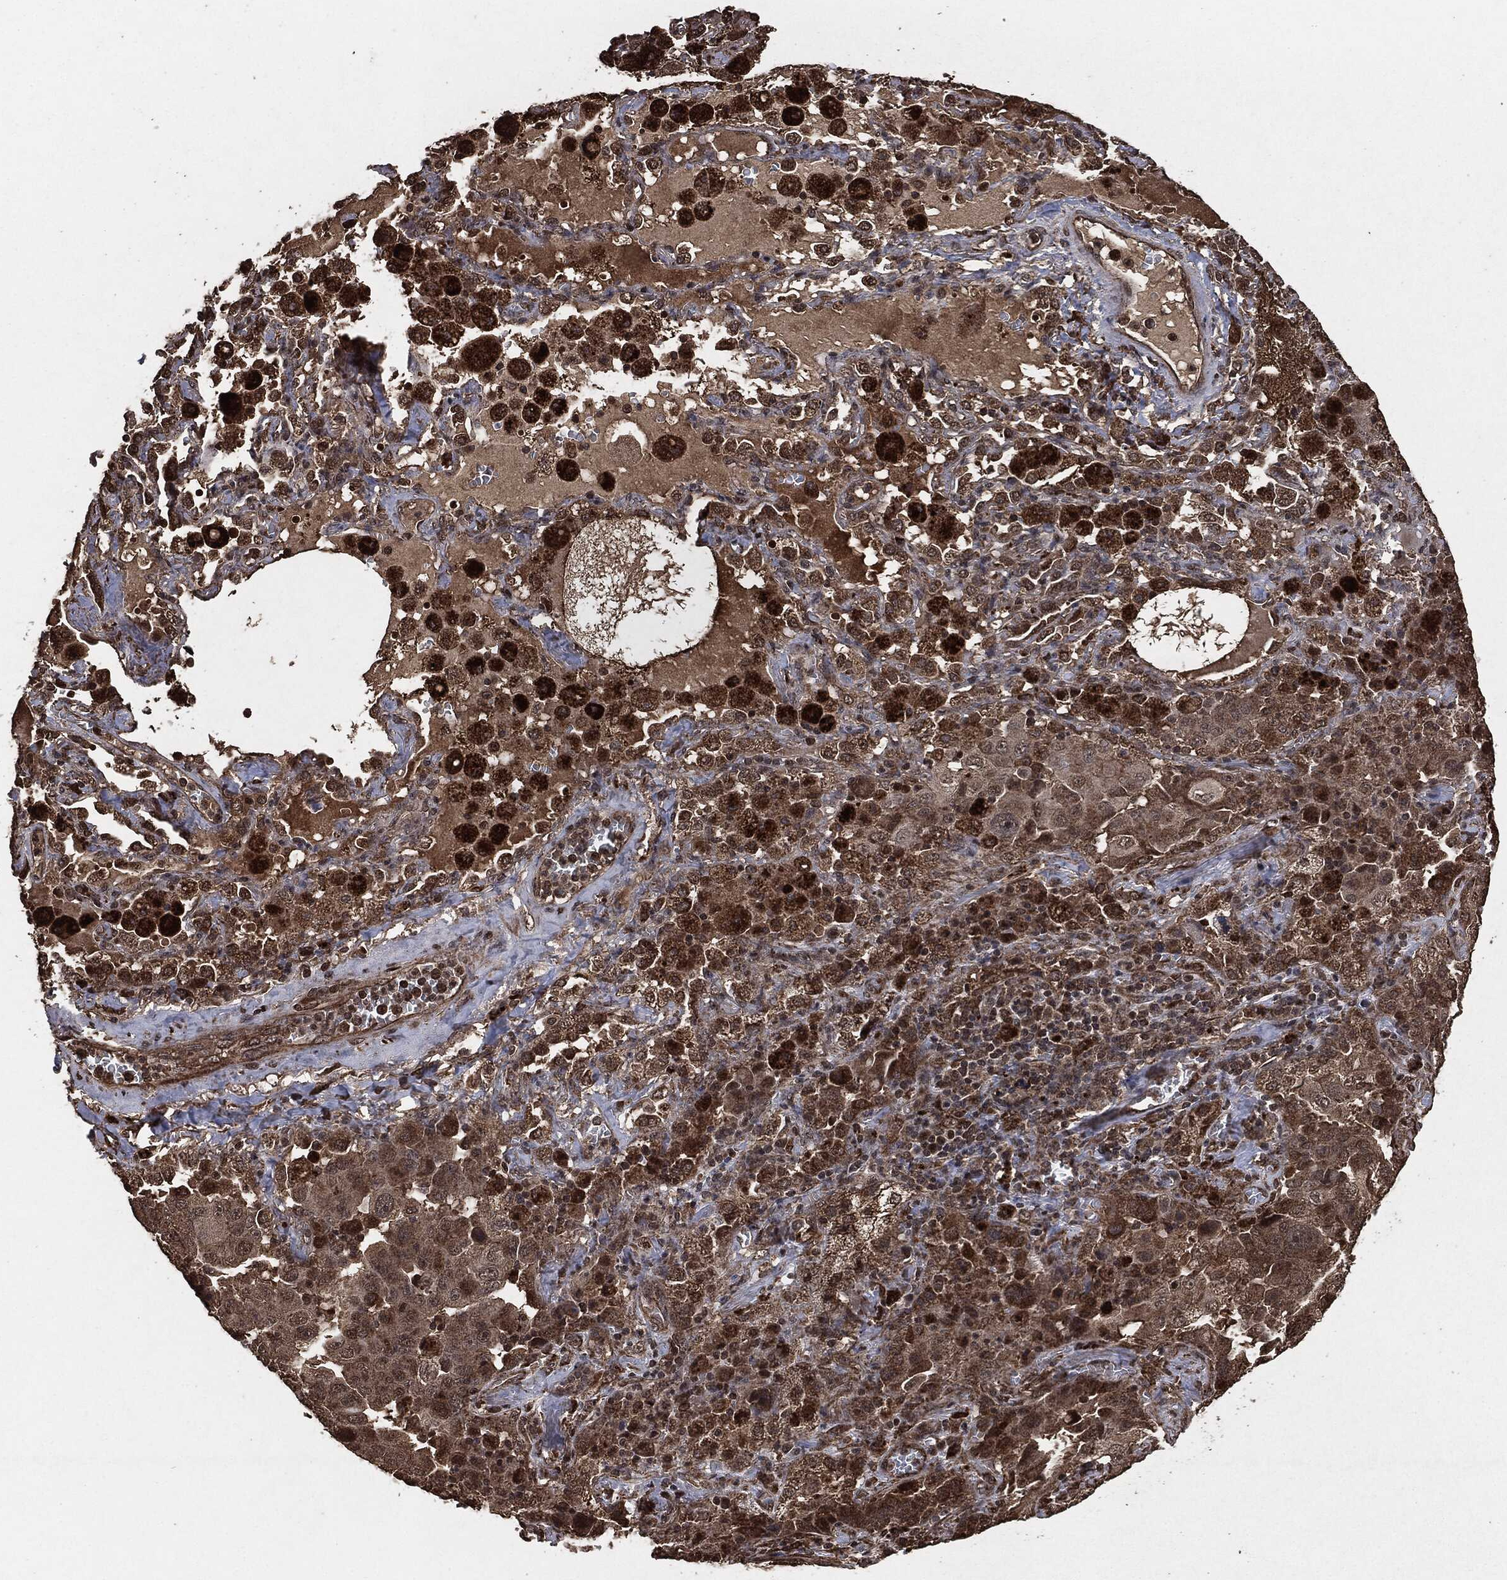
{"staining": {"intensity": "moderate", "quantity": "25%-75%", "location": "cytoplasmic/membranous"}, "tissue": "lung cancer", "cell_type": "Tumor cells", "image_type": "cancer", "snomed": [{"axis": "morphology", "description": "Adenocarcinoma, NOS"}, {"axis": "topography", "description": "Lung"}], "caption": "Brown immunohistochemical staining in lung adenocarcinoma reveals moderate cytoplasmic/membranous staining in about 25%-75% of tumor cells.", "gene": "EGFR", "patient": {"sex": "female", "age": 61}}